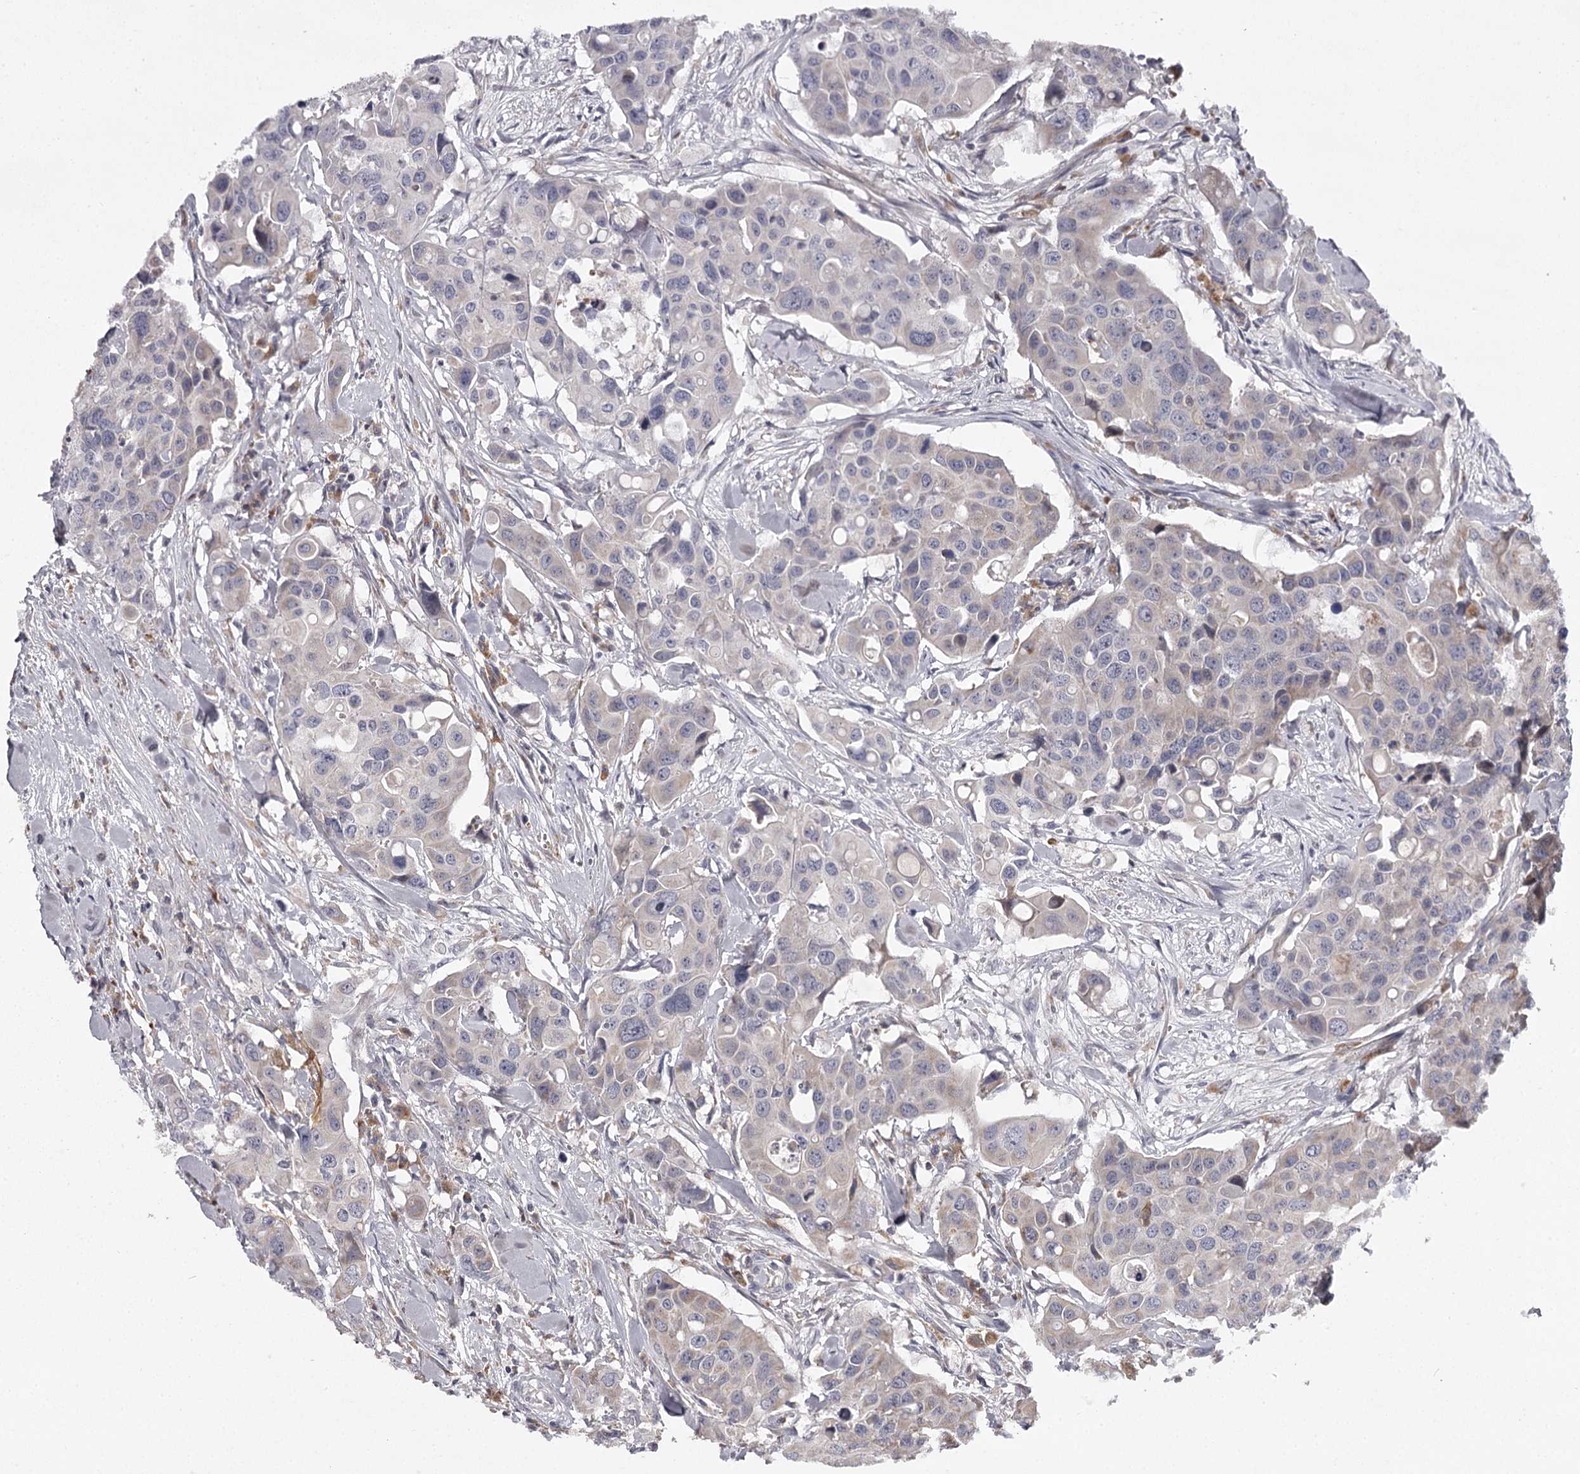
{"staining": {"intensity": "negative", "quantity": "none", "location": "none"}, "tissue": "colorectal cancer", "cell_type": "Tumor cells", "image_type": "cancer", "snomed": [{"axis": "morphology", "description": "Adenocarcinoma, NOS"}, {"axis": "topography", "description": "Colon"}], "caption": "A photomicrograph of human adenocarcinoma (colorectal) is negative for staining in tumor cells. (DAB (3,3'-diaminobenzidine) immunohistochemistry visualized using brightfield microscopy, high magnification).", "gene": "RASSF6", "patient": {"sex": "male", "age": 77}}